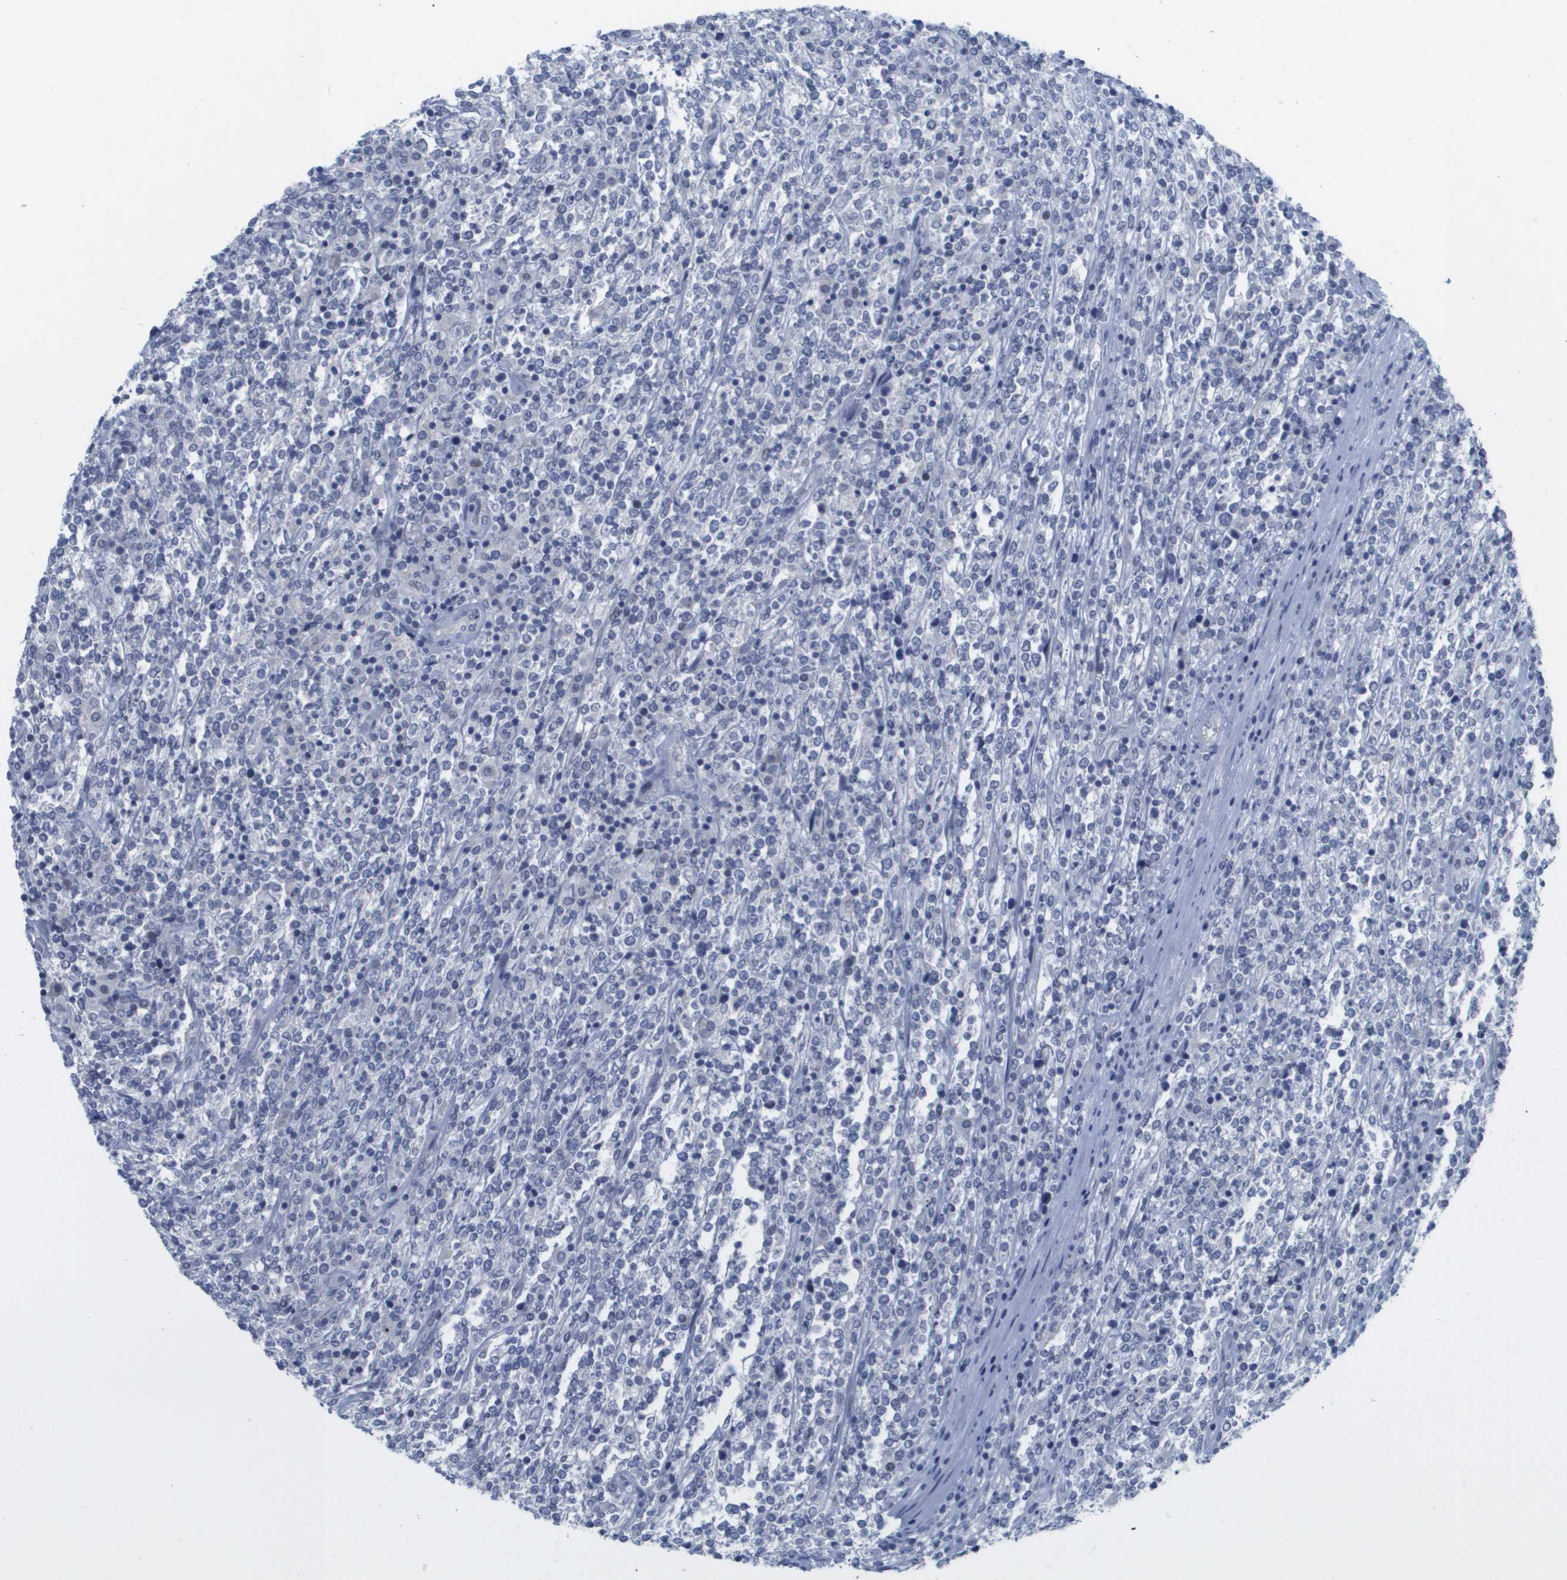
{"staining": {"intensity": "negative", "quantity": "none", "location": "none"}, "tissue": "lymphoma", "cell_type": "Tumor cells", "image_type": "cancer", "snomed": [{"axis": "morphology", "description": "Malignant lymphoma, non-Hodgkin's type, High grade"}, {"axis": "topography", "description": "Soft tissue"}], "caption": "This is a micrograph of immunohistochemistry staining of lymphoma, which shows no positivity in tumor cells. (DAB (3,3'-diaminobenzidine) immunohistochemistry, high magnification).", "gene": "PDE4A", "patient": {"sex": "male", "age": 18}}